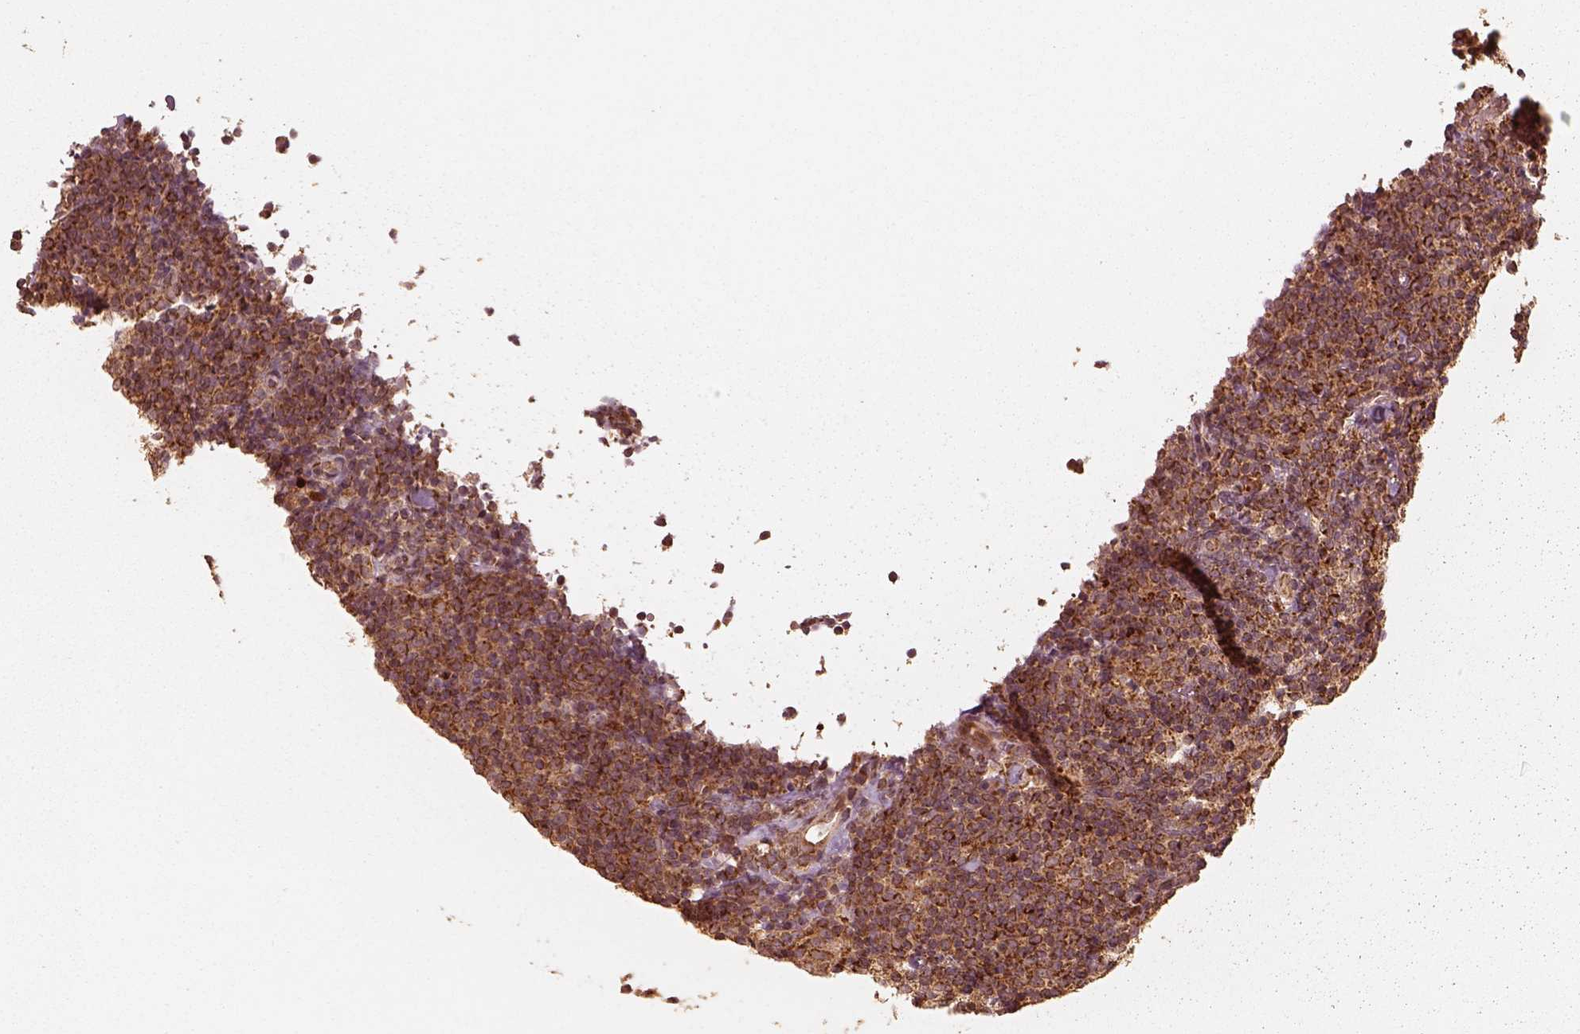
{"staining": {"intensity": "strong", "quantity": ">75%", "location": "cytoplasmic/membranous"}, "tissue": "lymphoma", "cell_type": "Tumor cells", "image_type": "cancer", "snomed": [{"axis": "morphology", "description": "Malignant lymphoma, non-Hodgkin's type, Low grade"}, {"axis": "topography", "description": "Lymph node"}], "caption": "Immunohistochemical staining of human lymphoma shows strong cytoplasmic/membranous protein positivity in about >75% of tumor cells.", "gene": "DNAJC25", "patient": {"sex": "female", "age": 56}}